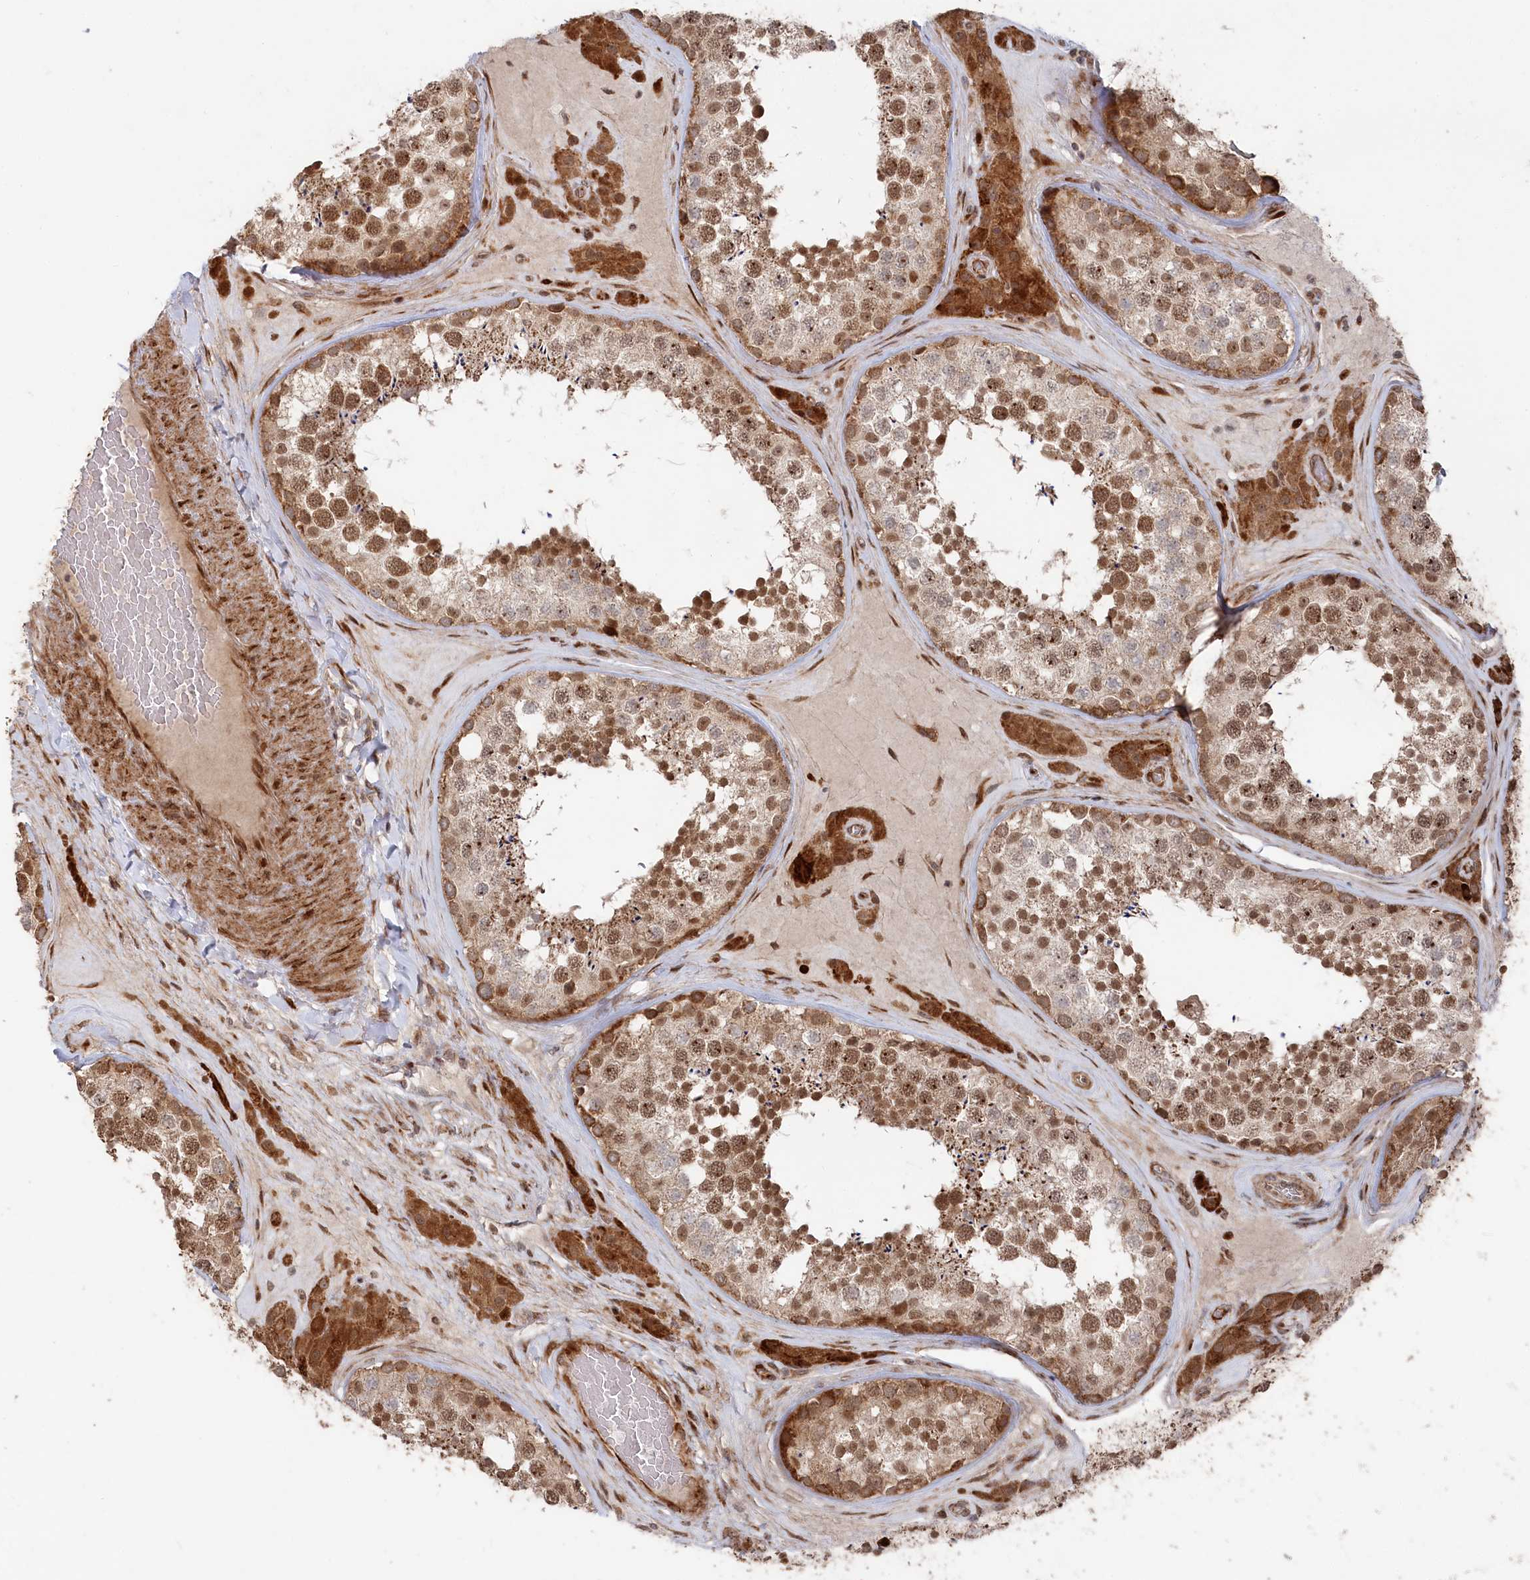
{"staining": {"intensity": "moderate", "quantity": ">75%", "location": "cytoplasmic/membranous,nuclear"}, "tissue": "testis", "cell_type": "Cells in seminiferous ducts", "image_type": "normal", "snomed": [{"axis": "morphology", "description": "Normal tissue, NOS"}, {"axis": "topography", "description": "Testis"}], "caption": "Immunohistochemical staining of normal testis shows moderate cytoplasmic/membranous,nuclear protein staining in about >75% of cells in seminiferous ducts.", "gene": "POLR3A", "patient": {"sex": "male", "age": 46}}